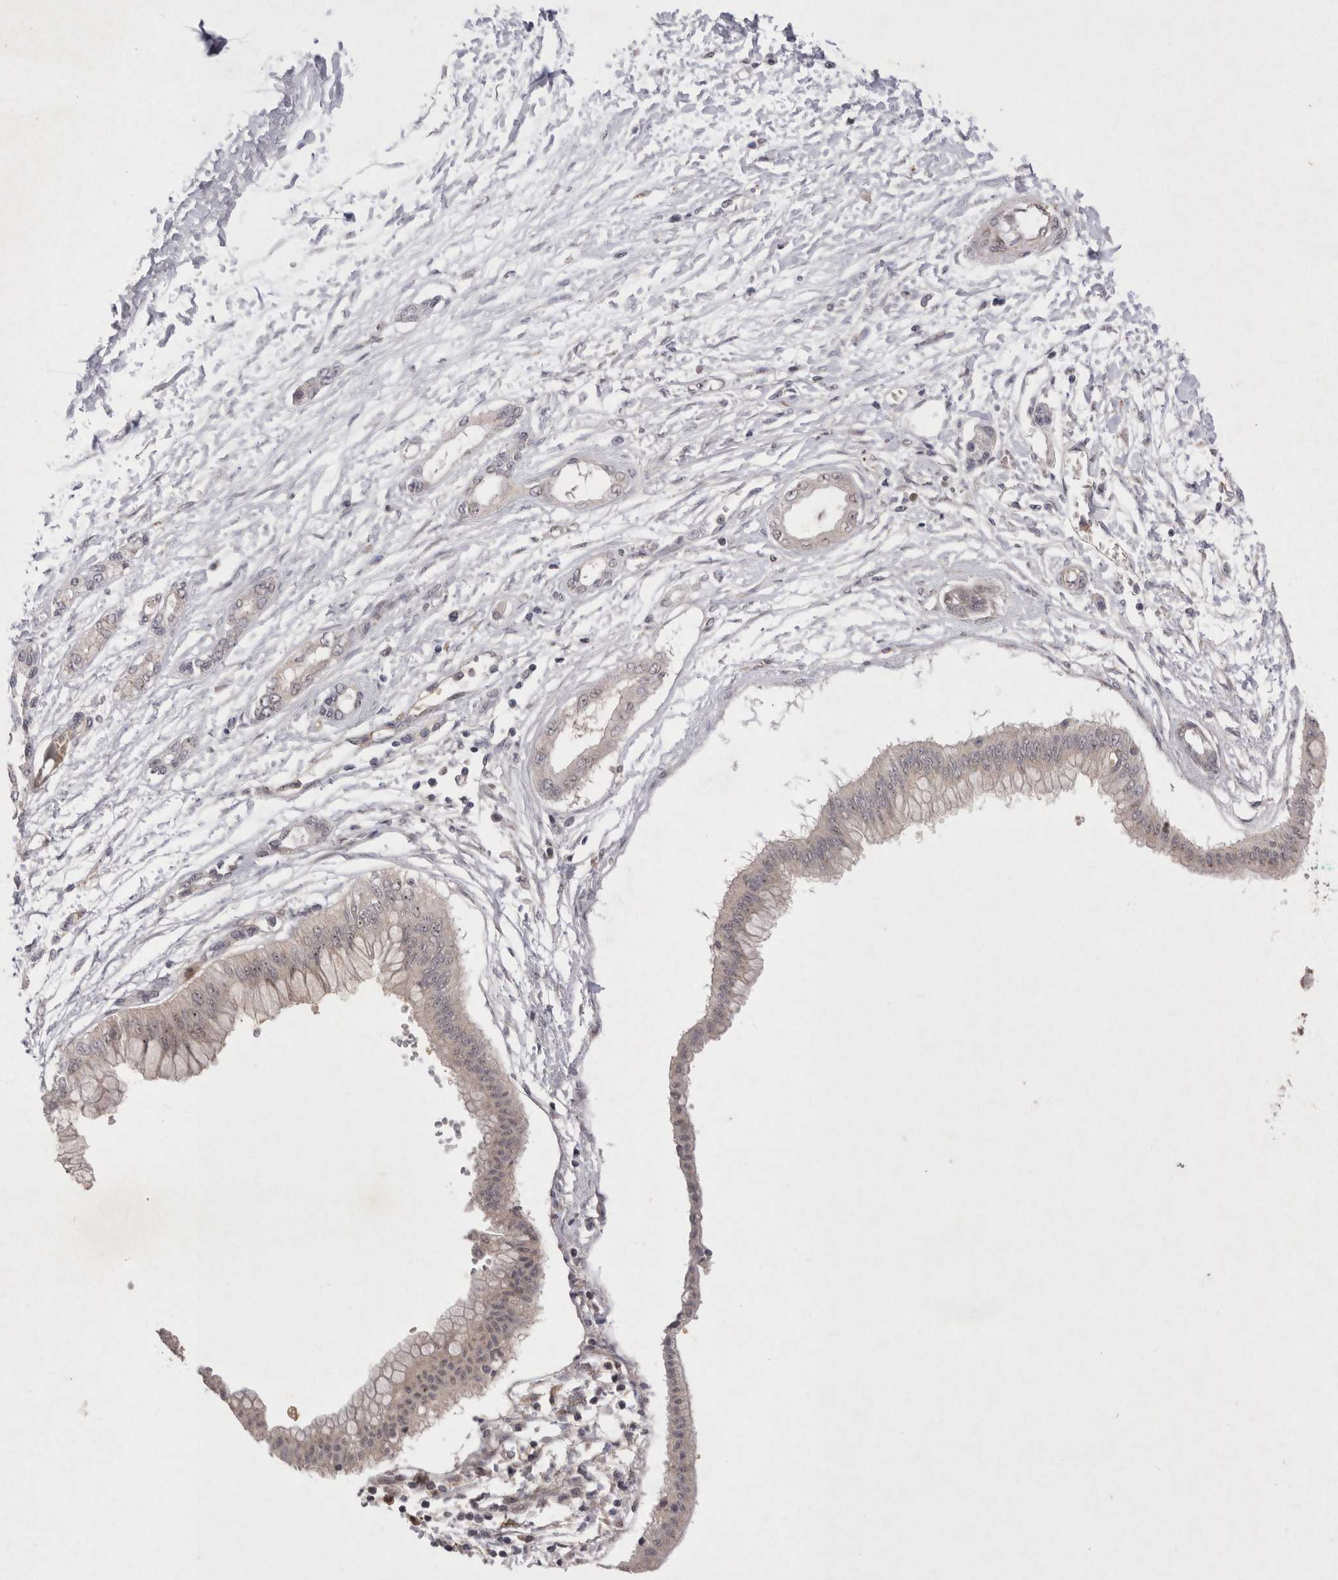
{"staining": {"intensity": "weak", "quantity": "<25%", "location": "nuclear"}, "tissue": "pancreatic cancer", "cell_type": "Tumor cells", "image_type": "cancer", "snomed": [{"axis": "morphology", "description": "Adenocarcinoma, NOS"}, {"axis": "topography", "description": "Pancreas"}], "caption": "DAB (3,3'-diaminobenzidine) immunohistochemical staining of adenocarcinoma (pancreatic) displays no significant positivity in tumor cells.", "gene": "STK11", "patient": {"sex": "male", "age": 56}}